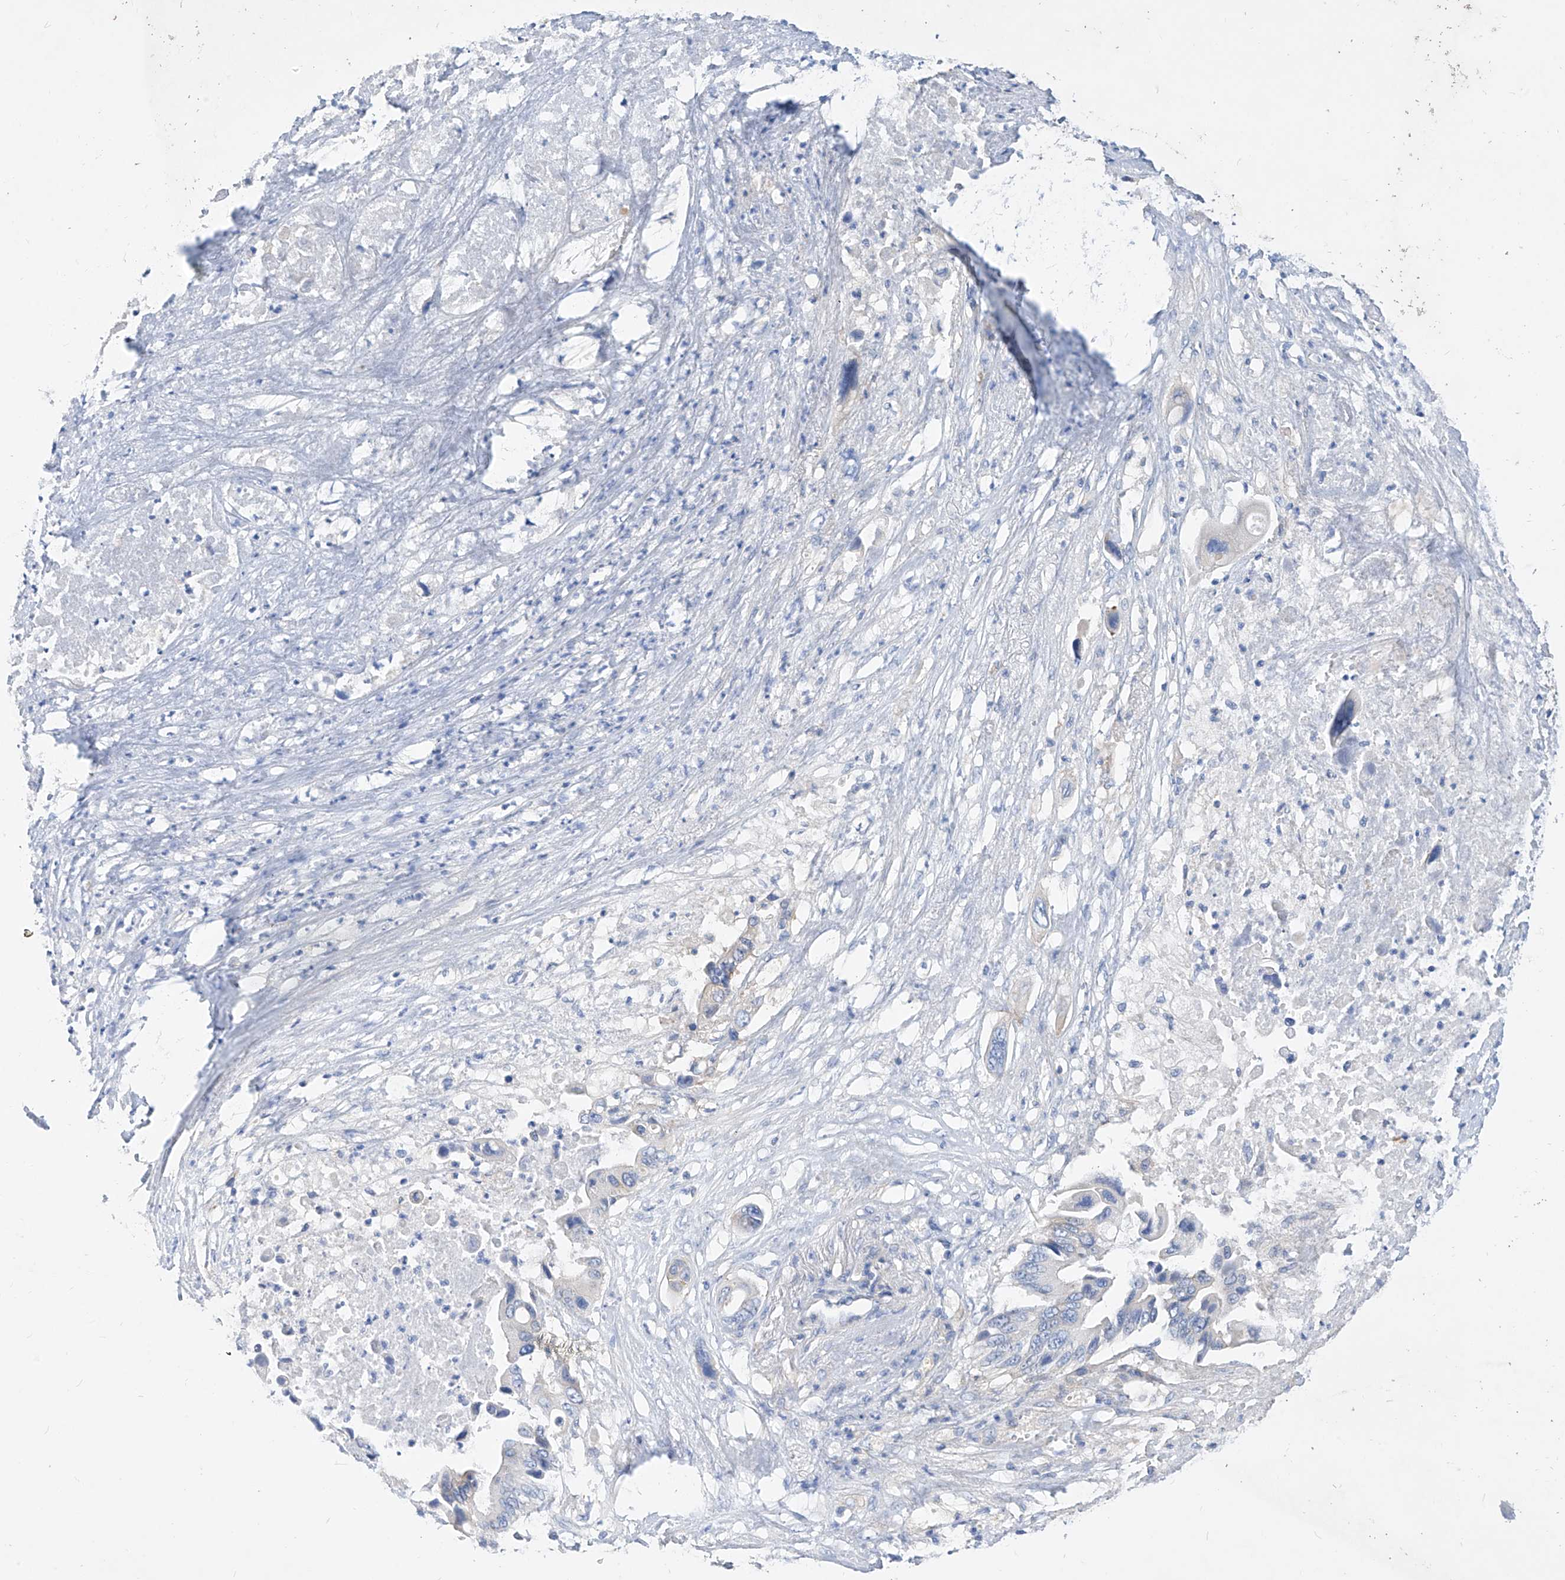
{"staining": {"intensity": "negative", "quantity": "none", "location": "none"}, "tissue": "pancreatic cancer", "cell_type": "Tumor cells", "image_type": "cancer", "snomed": [{"axis": "morphology", "description": "Adenocarcinoma, NOS"}, {"axis": "topography", "description": "Pancreas"}], "caption": "Micrograph shows no significant protein positivity in tumor cells of pancreatic cancer (adenocarcinoma). (Brightfield microscopy of DAB immunohistochemistry at high magnification).", "gene": "SCGB2A1", "patient": {"sex": "male", "age": 66}}